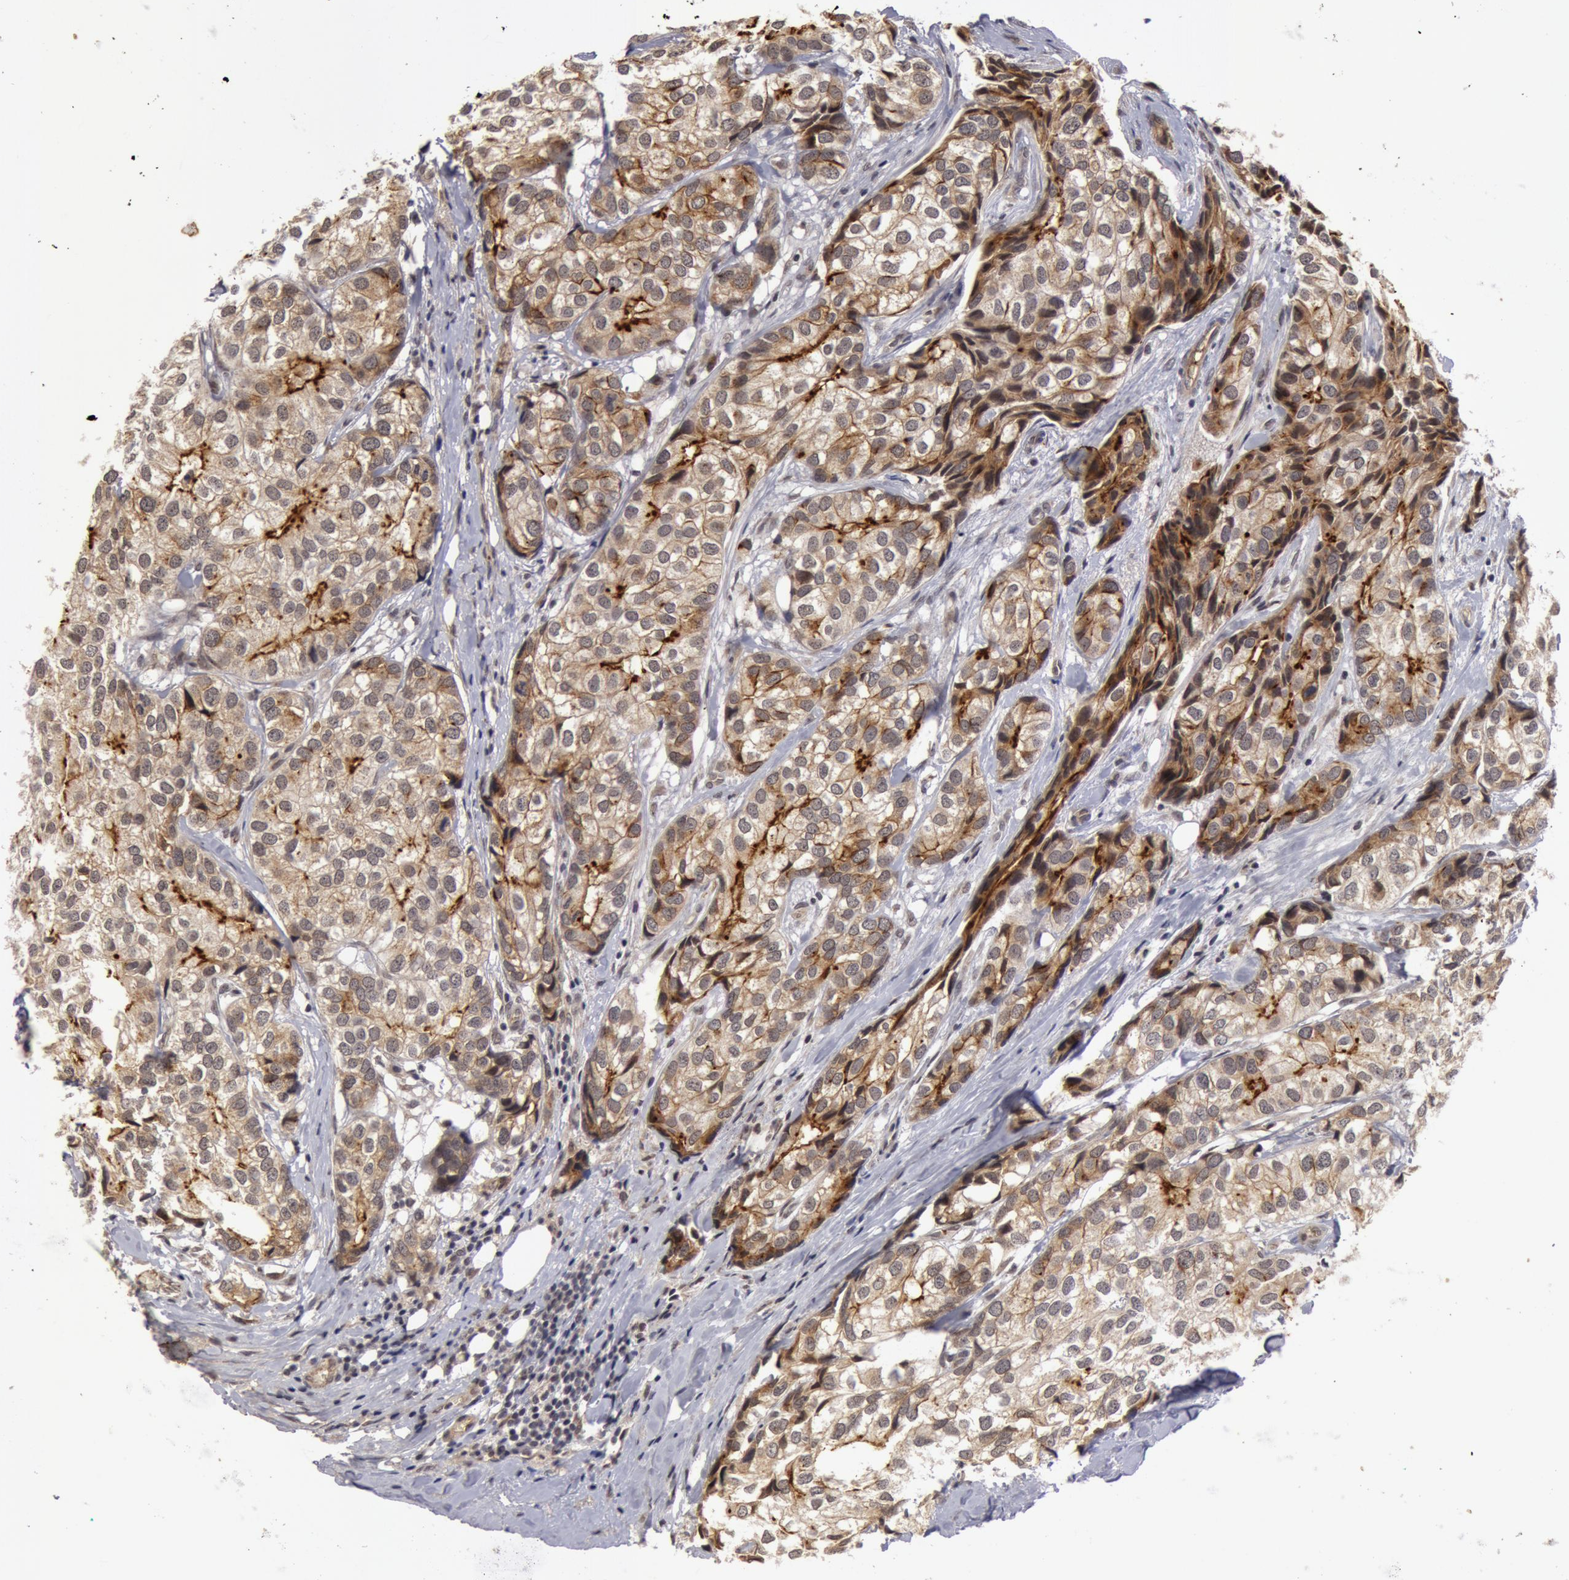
{"staining": {"intensity": "moderate", "quantity": ">75%", "location": "cytoplasmic/membranous"}, "tissue": "breast cancer", "cell_type": "Tumor cells", "image_type": "cancer", "snomed": [{"axis": "morphology", "description": "Duct carcinoma"}, {"axis": "topography", "description": "Breast"}], "caption": "A medium amount of moderate cytoplasmic/membranous positivity is identified in approximately >75% of tumor cells in invasive ductal carcinoma (breast) tissue.", "gene": "SYTL4", "patient": {"sex": "female", "age": 68}}